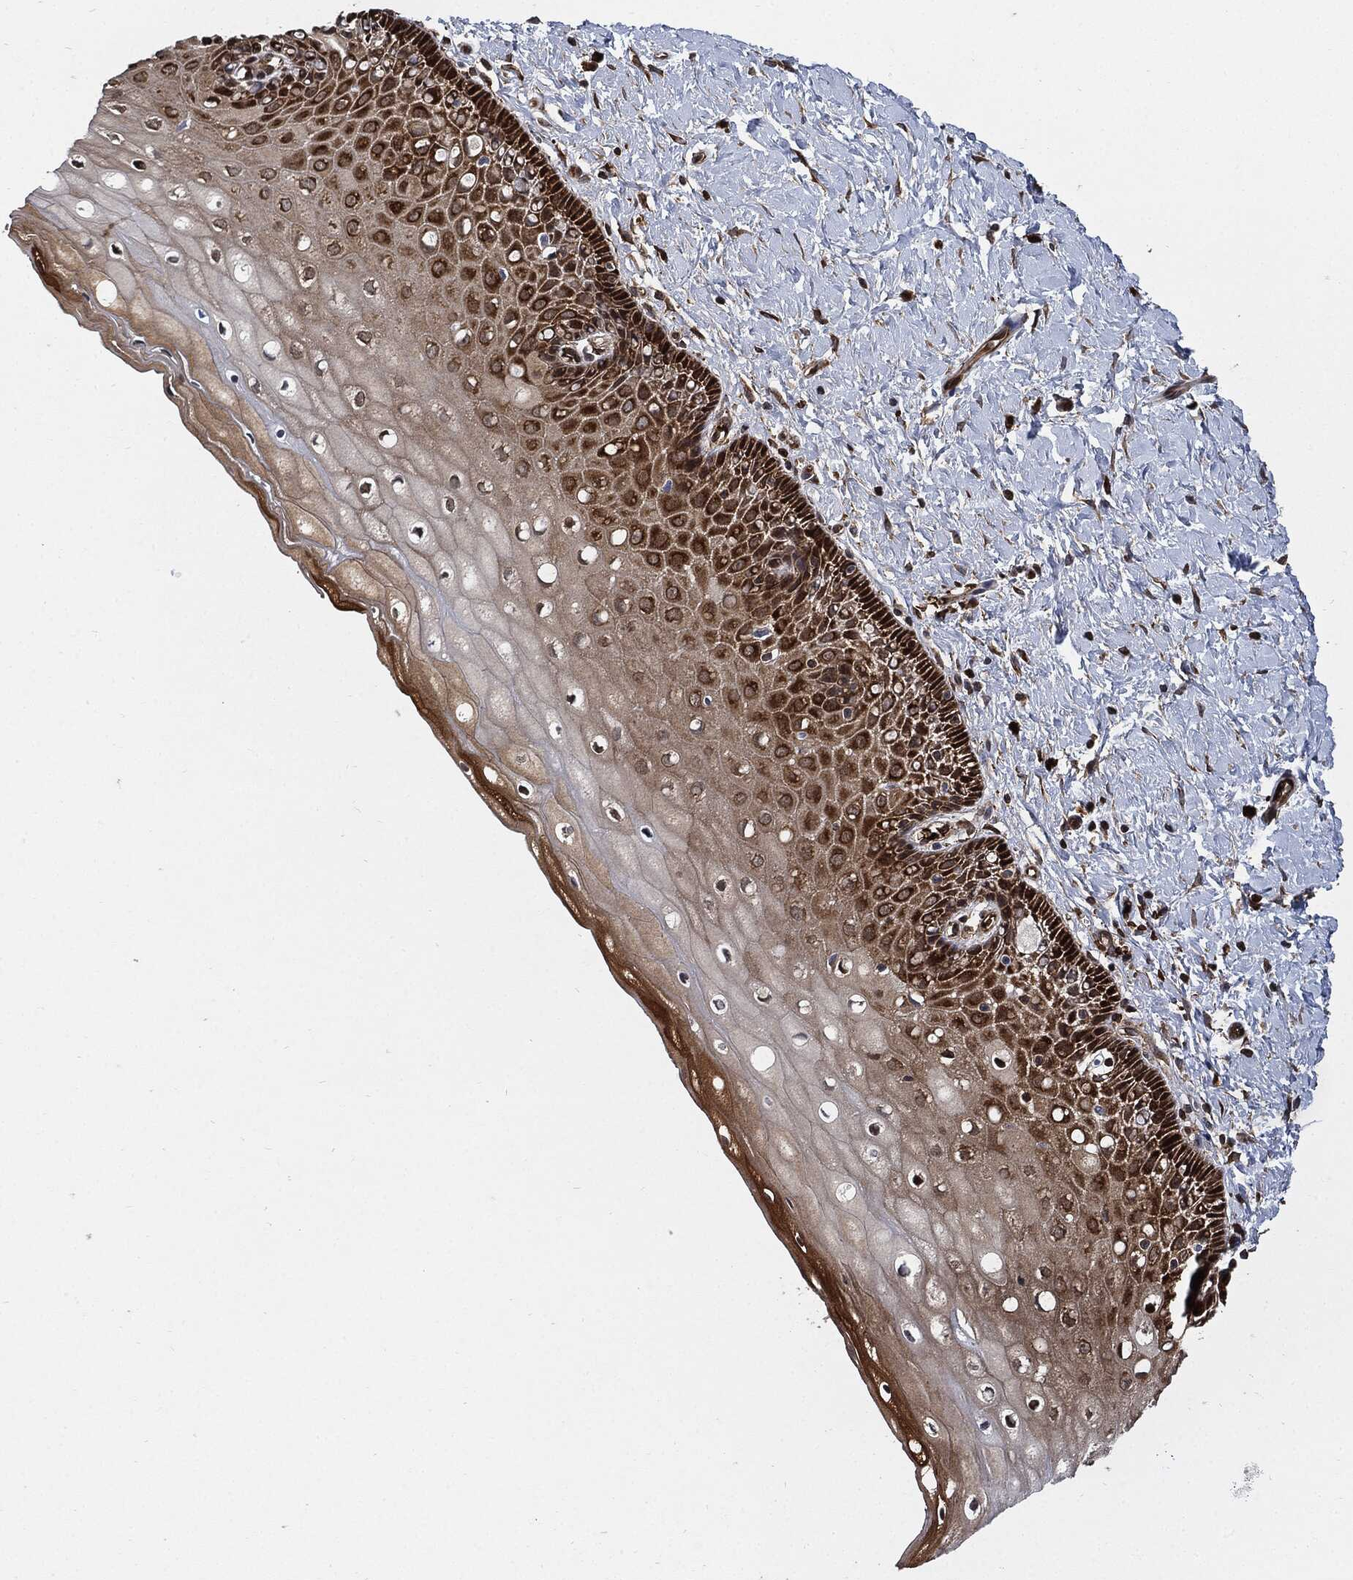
{"staining": {"intensity": "strong", "quantity": ">75%", "location": "cytoplasmic/membranous"}, "tissue": "cervix", "cell_type": "Glandular cells", "image_type": "normal", "snomed": [{"axis": "morphology", "description": "Normal tissue, NOS"}, {"axis": "topography", "description": "Cervix"}], "caption": "Strong cytoplasmic/membranous protein expression is appreciated in about >75% of glandular cells in cervix. (DAB IHC, brown staining for protein, blue staining for nuclei).", "gene": "PRDX2", "patient": {"sex": "female", "age": 37}}